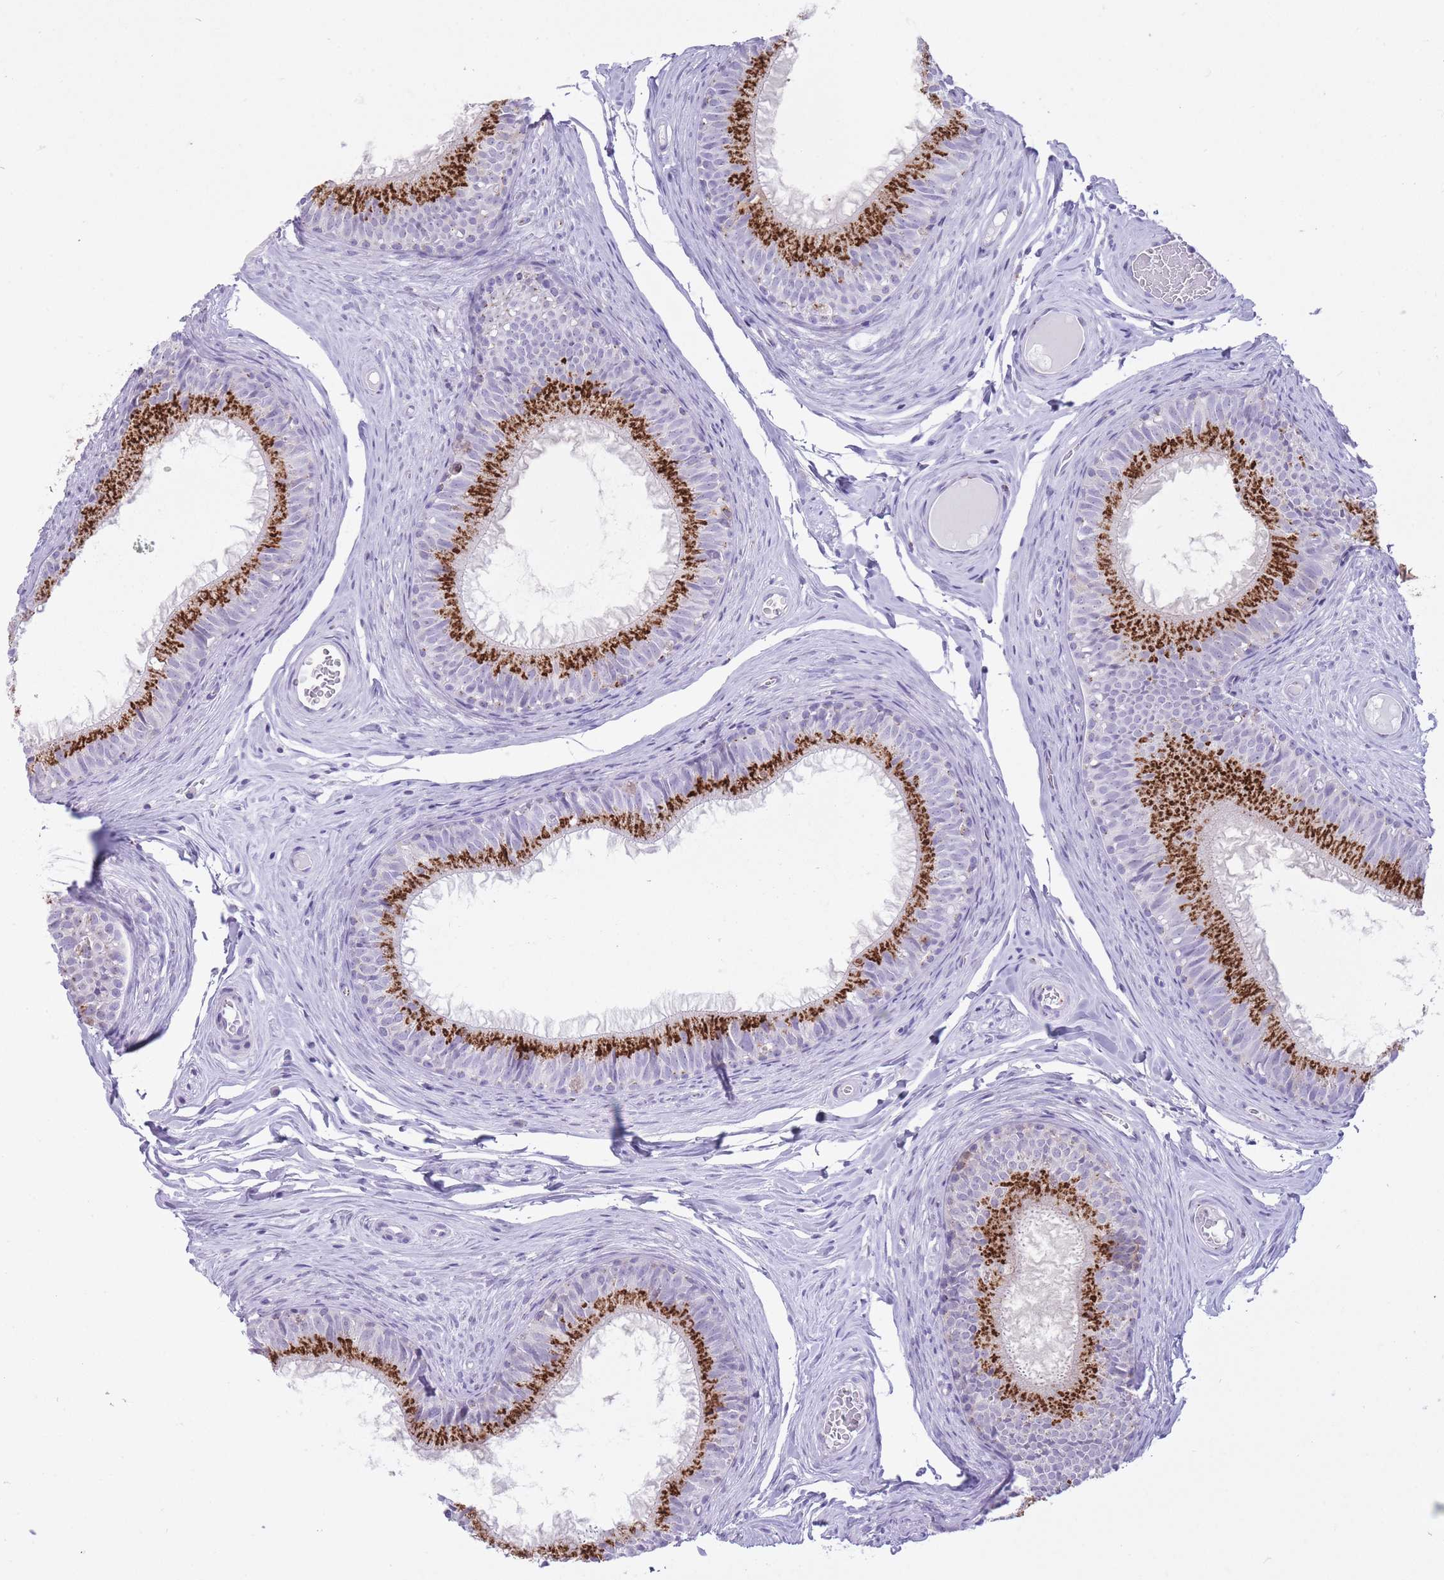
{"staining": {"intensity": "strong", "quantity": ">75%", "location": "cytoplasmic/membranous"}, "tissue": "epididymis", "cell_type": "Glandular cells", "image_type": "normal", "snomed": [{"axis": "morphology", "description": "Normal tissue, NOS"}, {"axis": "topography", "description": "Epididymis"}], "caption": "The micrograph reveals immunohistochemical staining of normal epididymis. There is strong cytoplasmic/membranous expression is seen in approximately >75% of glandular cells. (Brightfield microscopy of DAB IHC at high magnification).", "gene": "B4GALT2", "patient": {"sex": "male", "age": 25}}